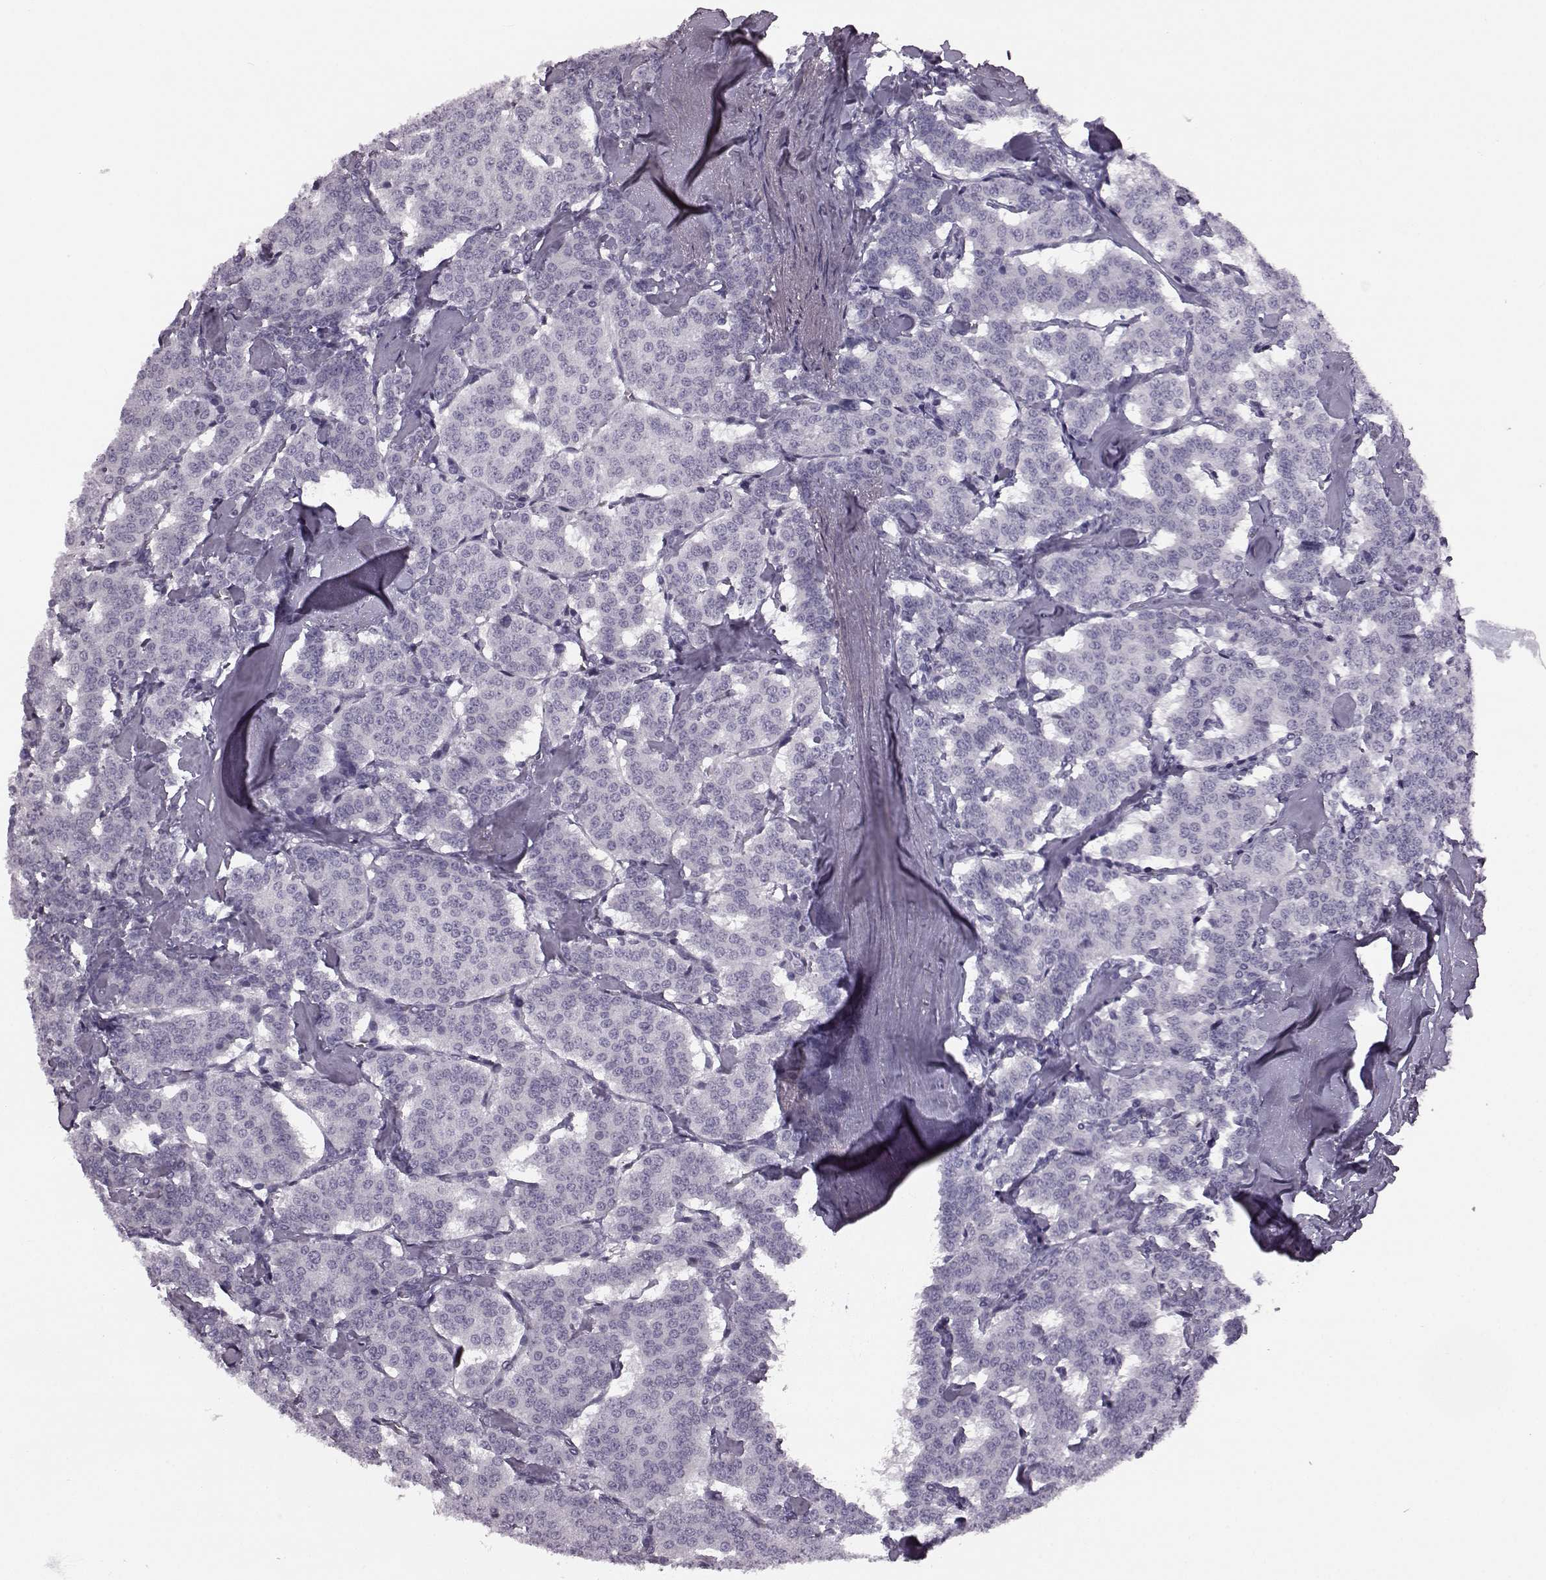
{"staining": {"intensity": "negative", "quantity": "none", "location": "none"}, "tissue": "carcinoid", "cell_type": "Tumor cells", "image_type": "cancer", "snomed": [{"axis": "morphology", "description": "Carcinoid, malignant, NOS"}, {"axis": "topography", "description": "Lung"}], "caption": "This is an immunohistochemistry (IHC) photomicrograph of human carcinoid. There is no staining in tumor cells.", "gene": "JSRP1", "patient": {"sex": "female", "age": 46}}